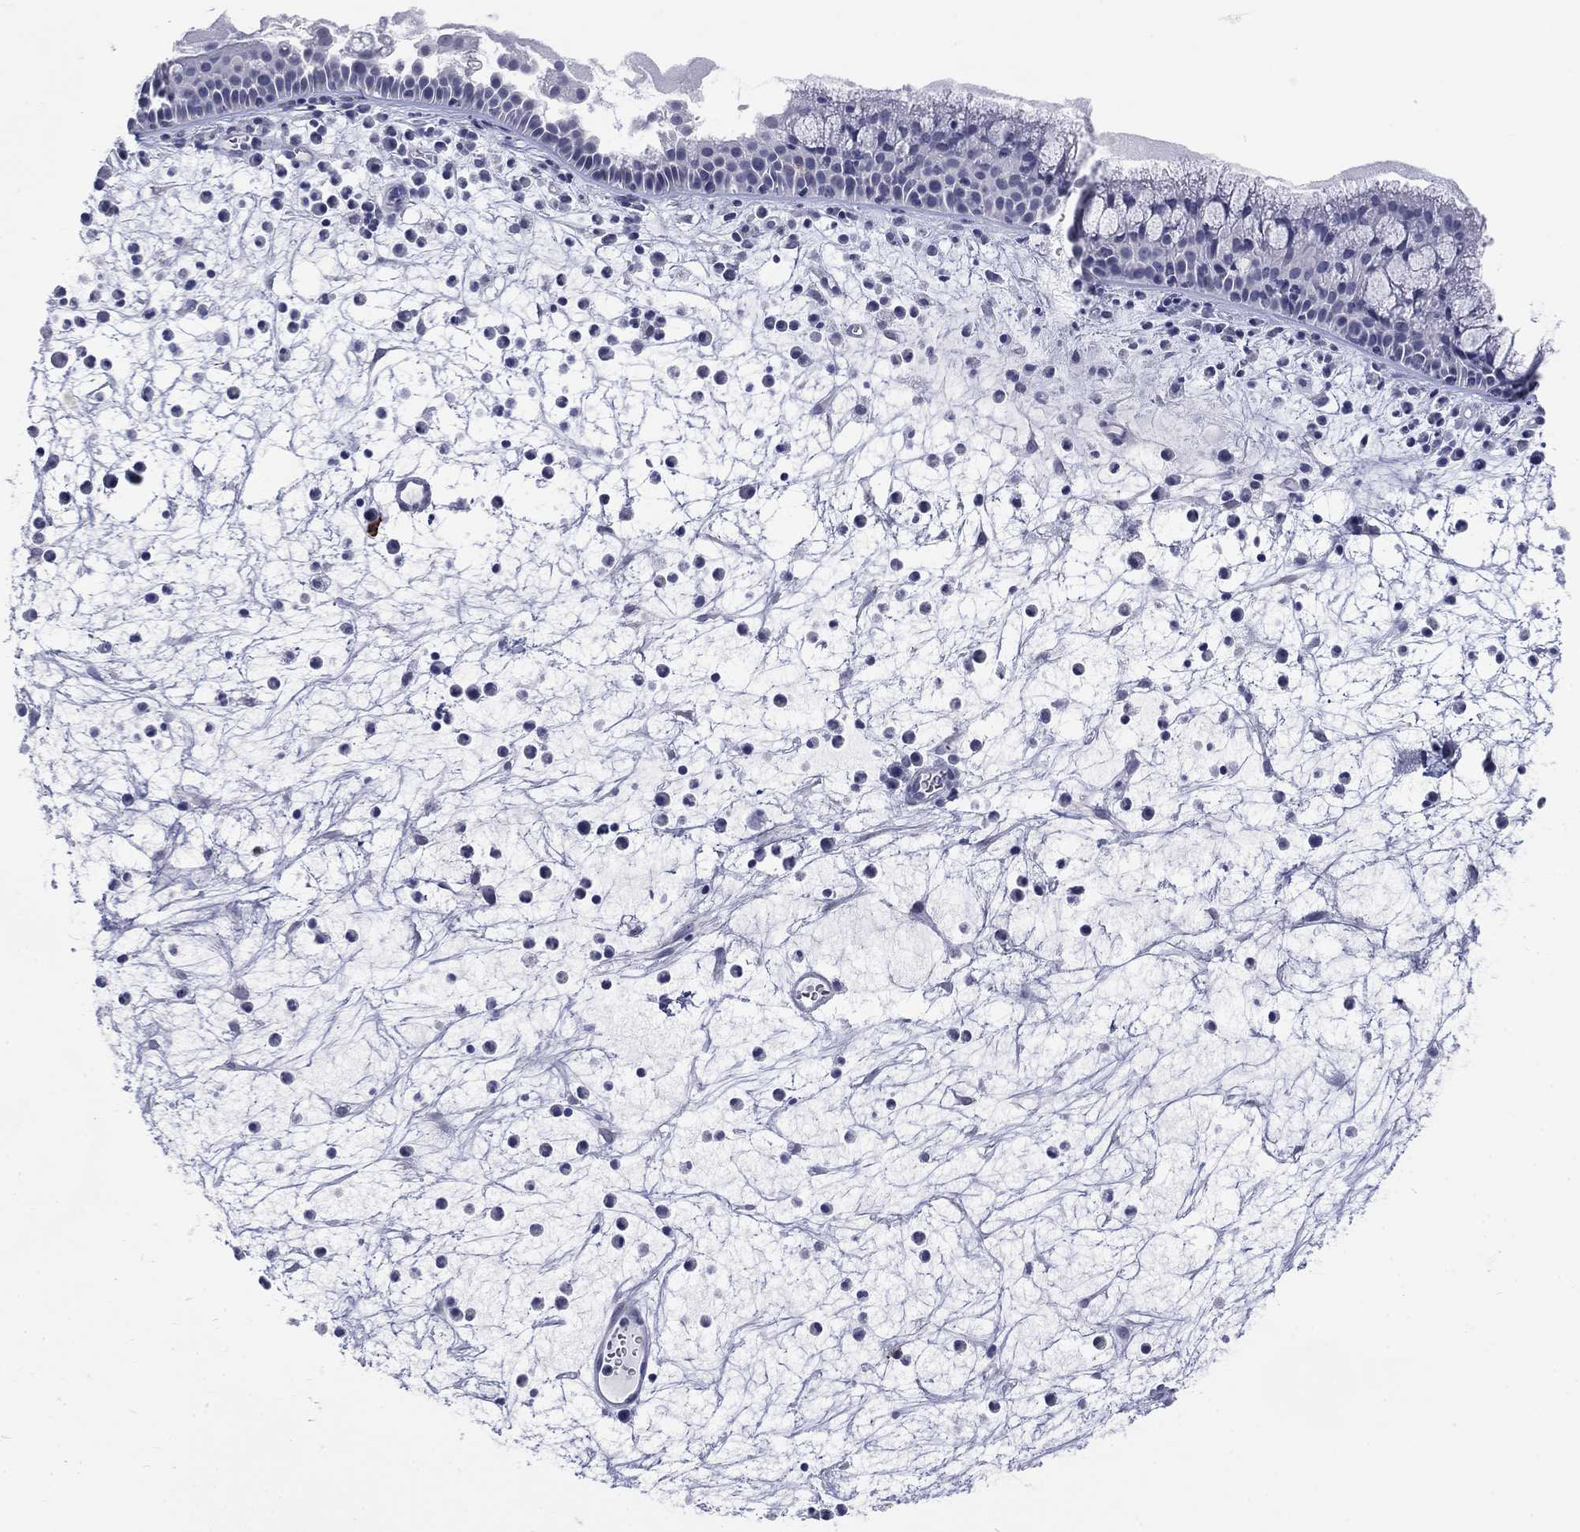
{"staining": {"intensity": "negative", "quantity": "none", "location": "none"}, "tissue": "nasopharynx", "cell_type": "Respiratory epithelial cells", "image_type": "normal", "snomed": [{"axis": "morphology", "description": "Normal tissue, NOS"}, {"axis": "topography", "description": "Nasopharynx"}], "caption": "Photomicrograph shows no significant protein staining in respiratory epithelial cells of normal nasopharynx. (DAB (3,3'-diaminobenzidine) immunohistochemistry with hematoxylin counter stain).", "gene": "ECEL1", "patient": {"sex": "female", "age": 73}}